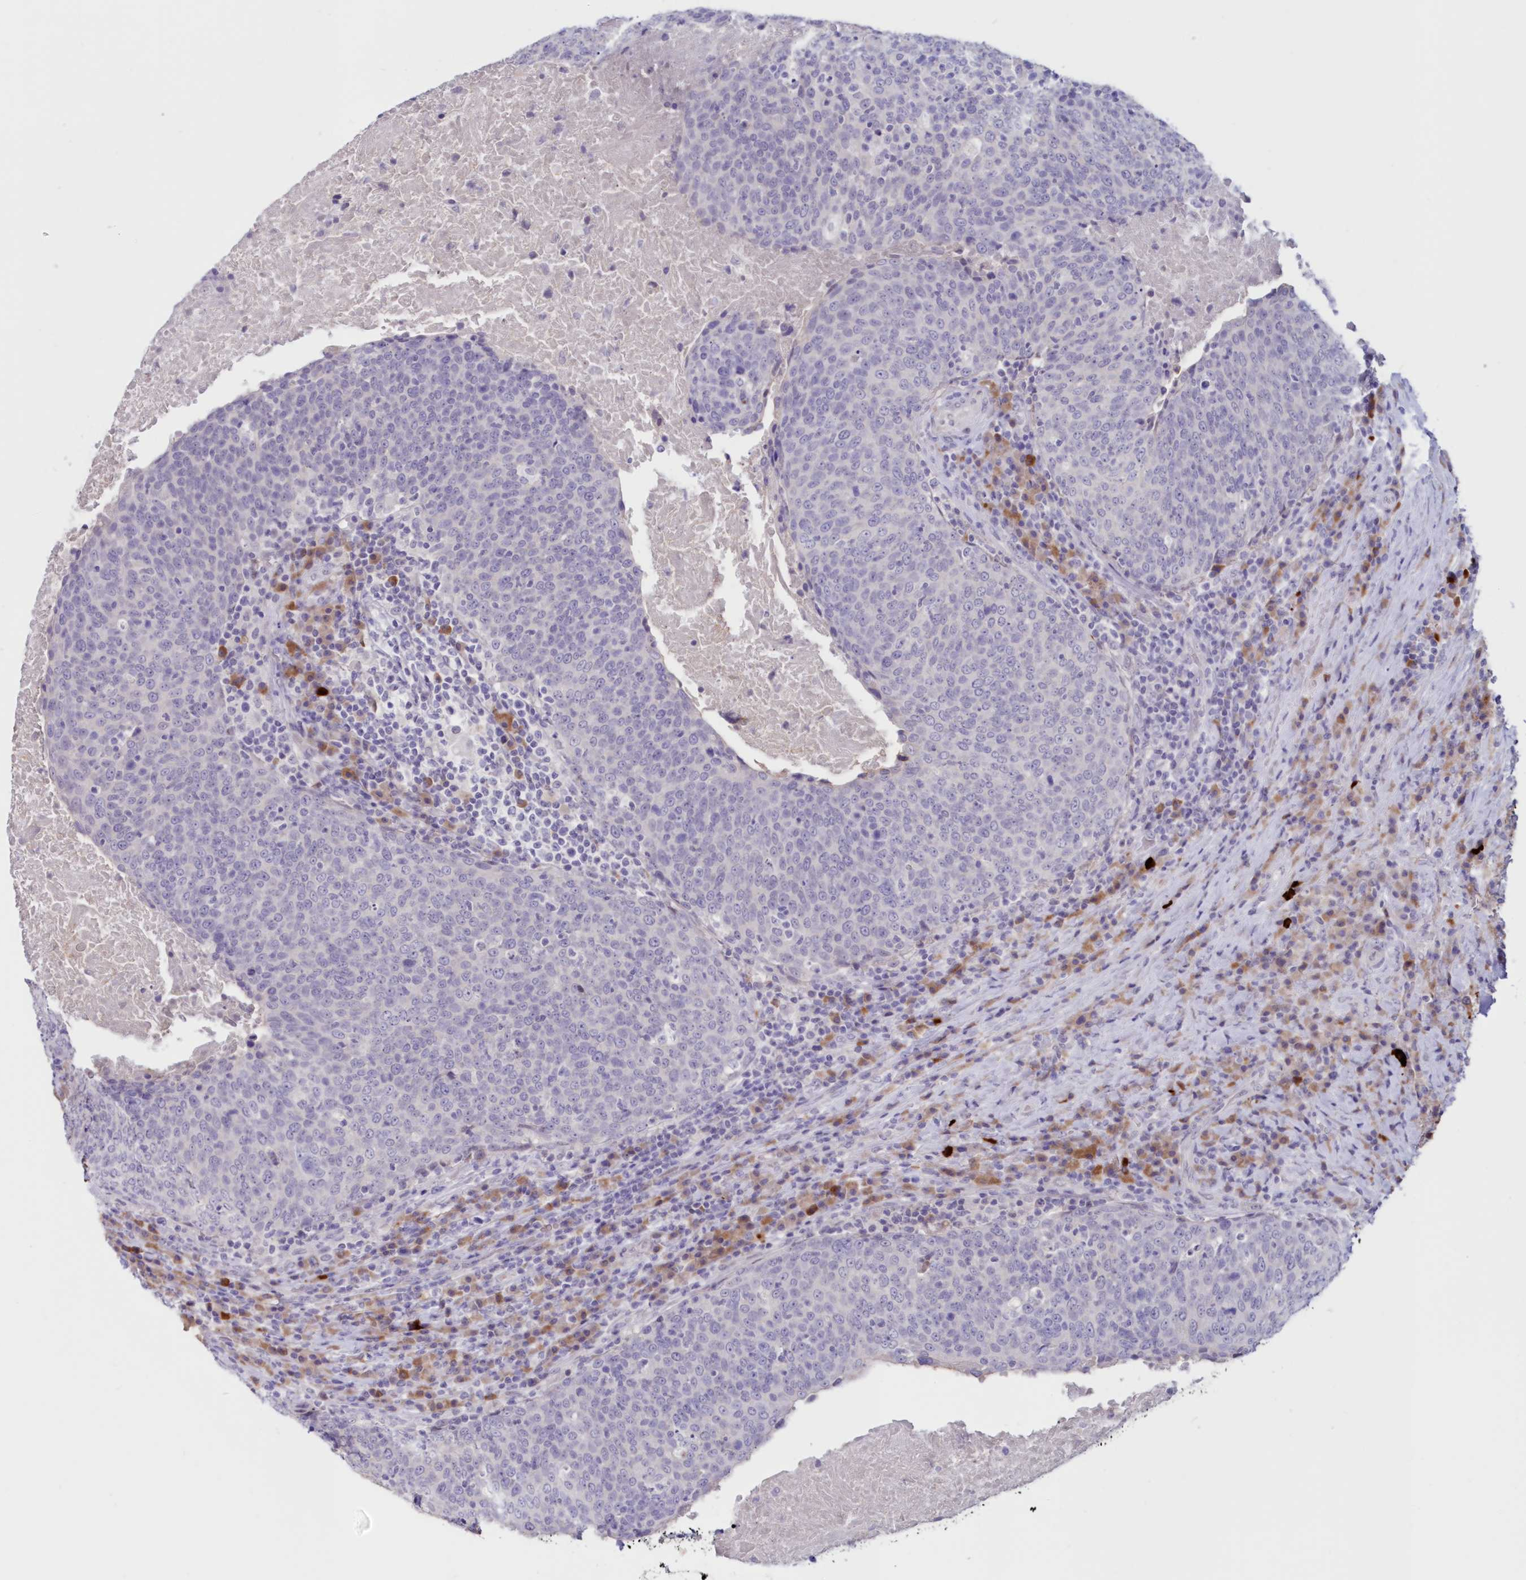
{"staining": {"intensity": "negative", "quantity": "none", "location": "none"}, "tissue": "head and neck cancer", "cell_type": "Tumor cells", "image_type": "cancer", "snomed": [{"axis": "morphology", "description": "Squamous cell carcinoma, NOS"}, {"axis": "morphology", "description": "Squamous cell carcinoma, metastatic, NOS"}, {"axis": "topography", "description": "Lymph node"}, {"axis": "topography", "description": "Head-Neck"}], "caption": "Tumor cells are negative for brown protein staining in head and neck cancer. Nuclei are stained in blue.", "gene": "SNED1", "patient": {"sex": "male", "age": 62}}